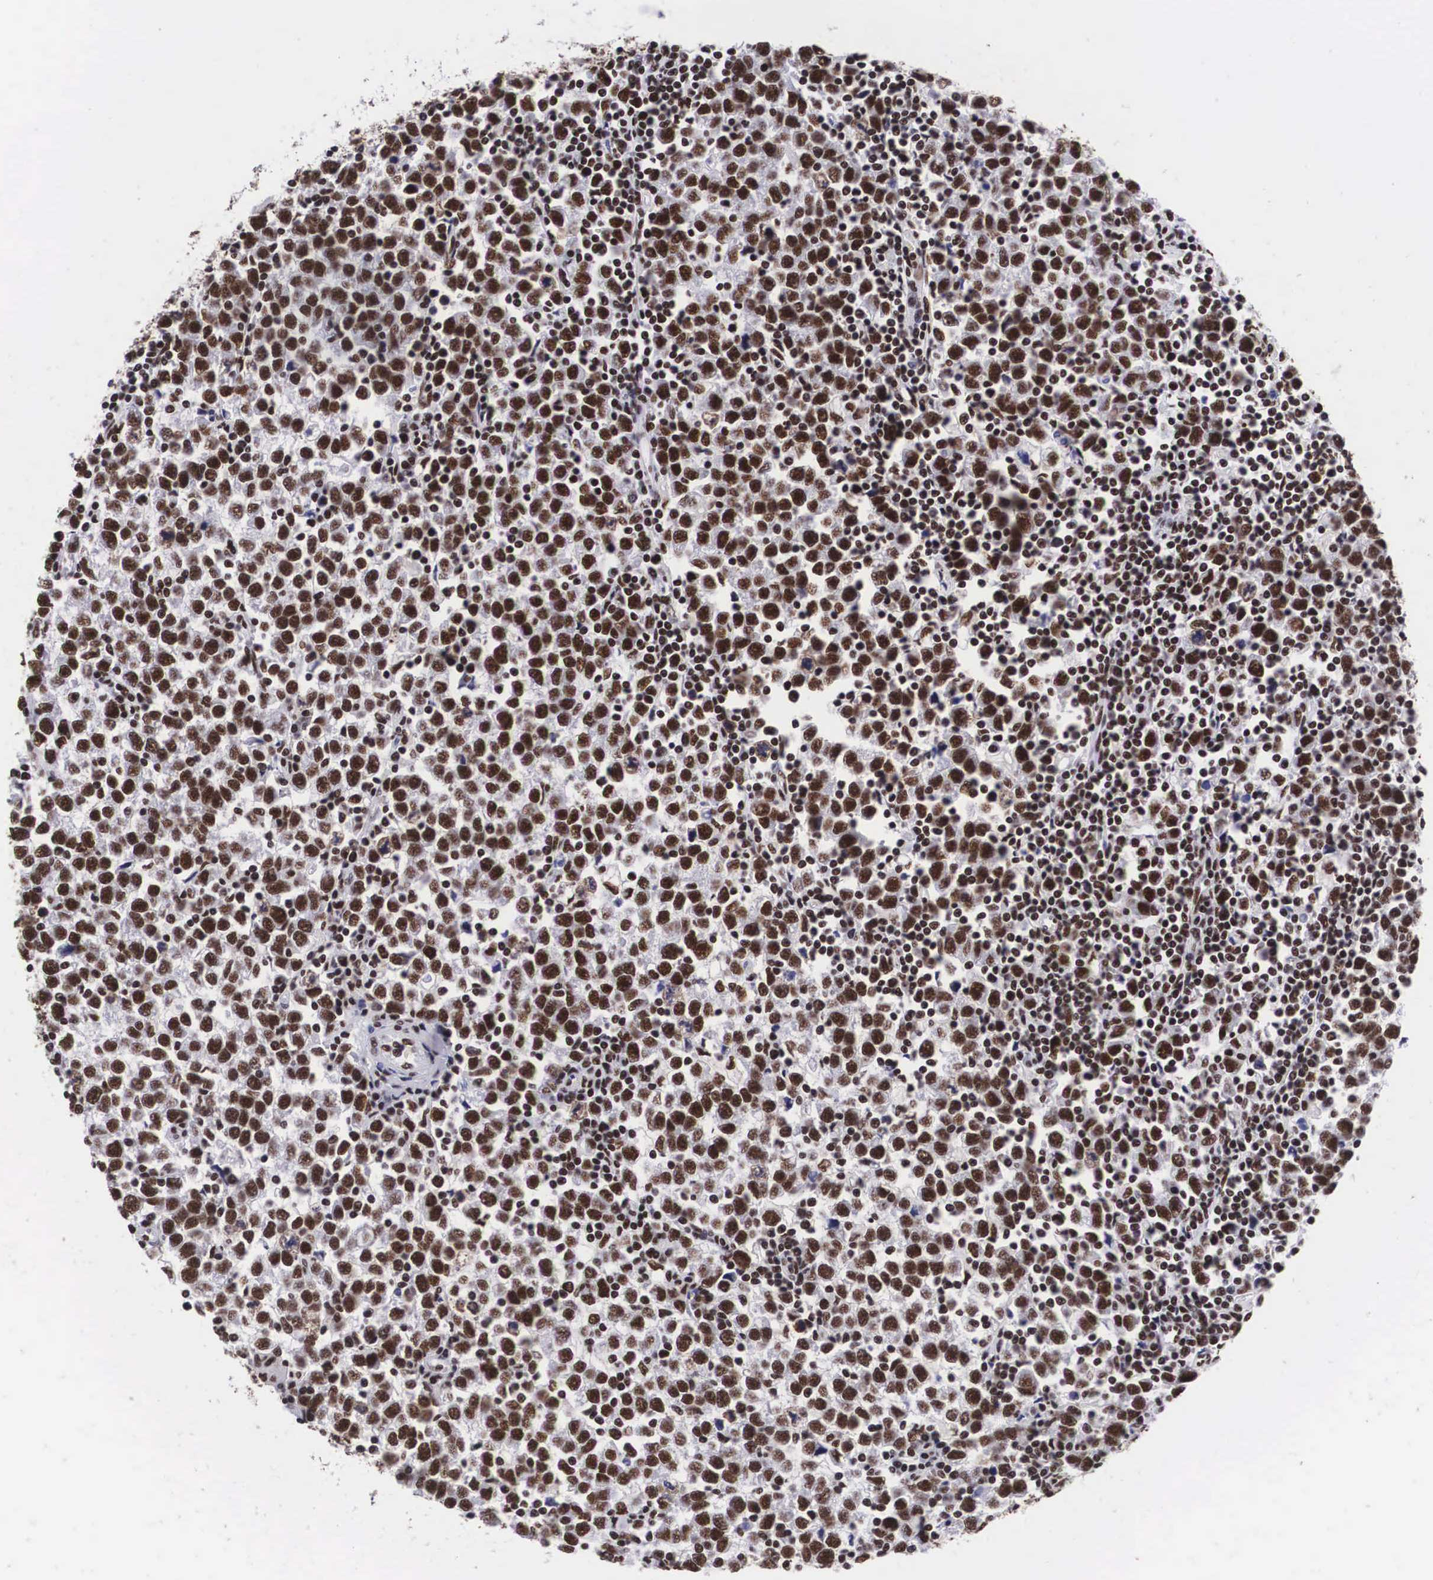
{"staining": {"intensity": "moderate", "quantity": ">75%", "location": "nuclear"}, "tissue": "testis cancer", "cell_type": "Tumor cells", "image_type": "cancer", "snomed": [{"axis": "morphology", "description": "Seminoma, NOS"}, {"axis": "topography", "description": "Testis"}], "caption": "DAB immunohistochemical staining of human seminoma (testis) shows moderate nuclear protein positivity in about >75% of tumor cells. Using DAB (brown) and hematoxylin (blue) stains, captured at high magnification using brightfield microscopy.", "gene": "SF3A1", "patient": {"sex": "male", "age": 43}}